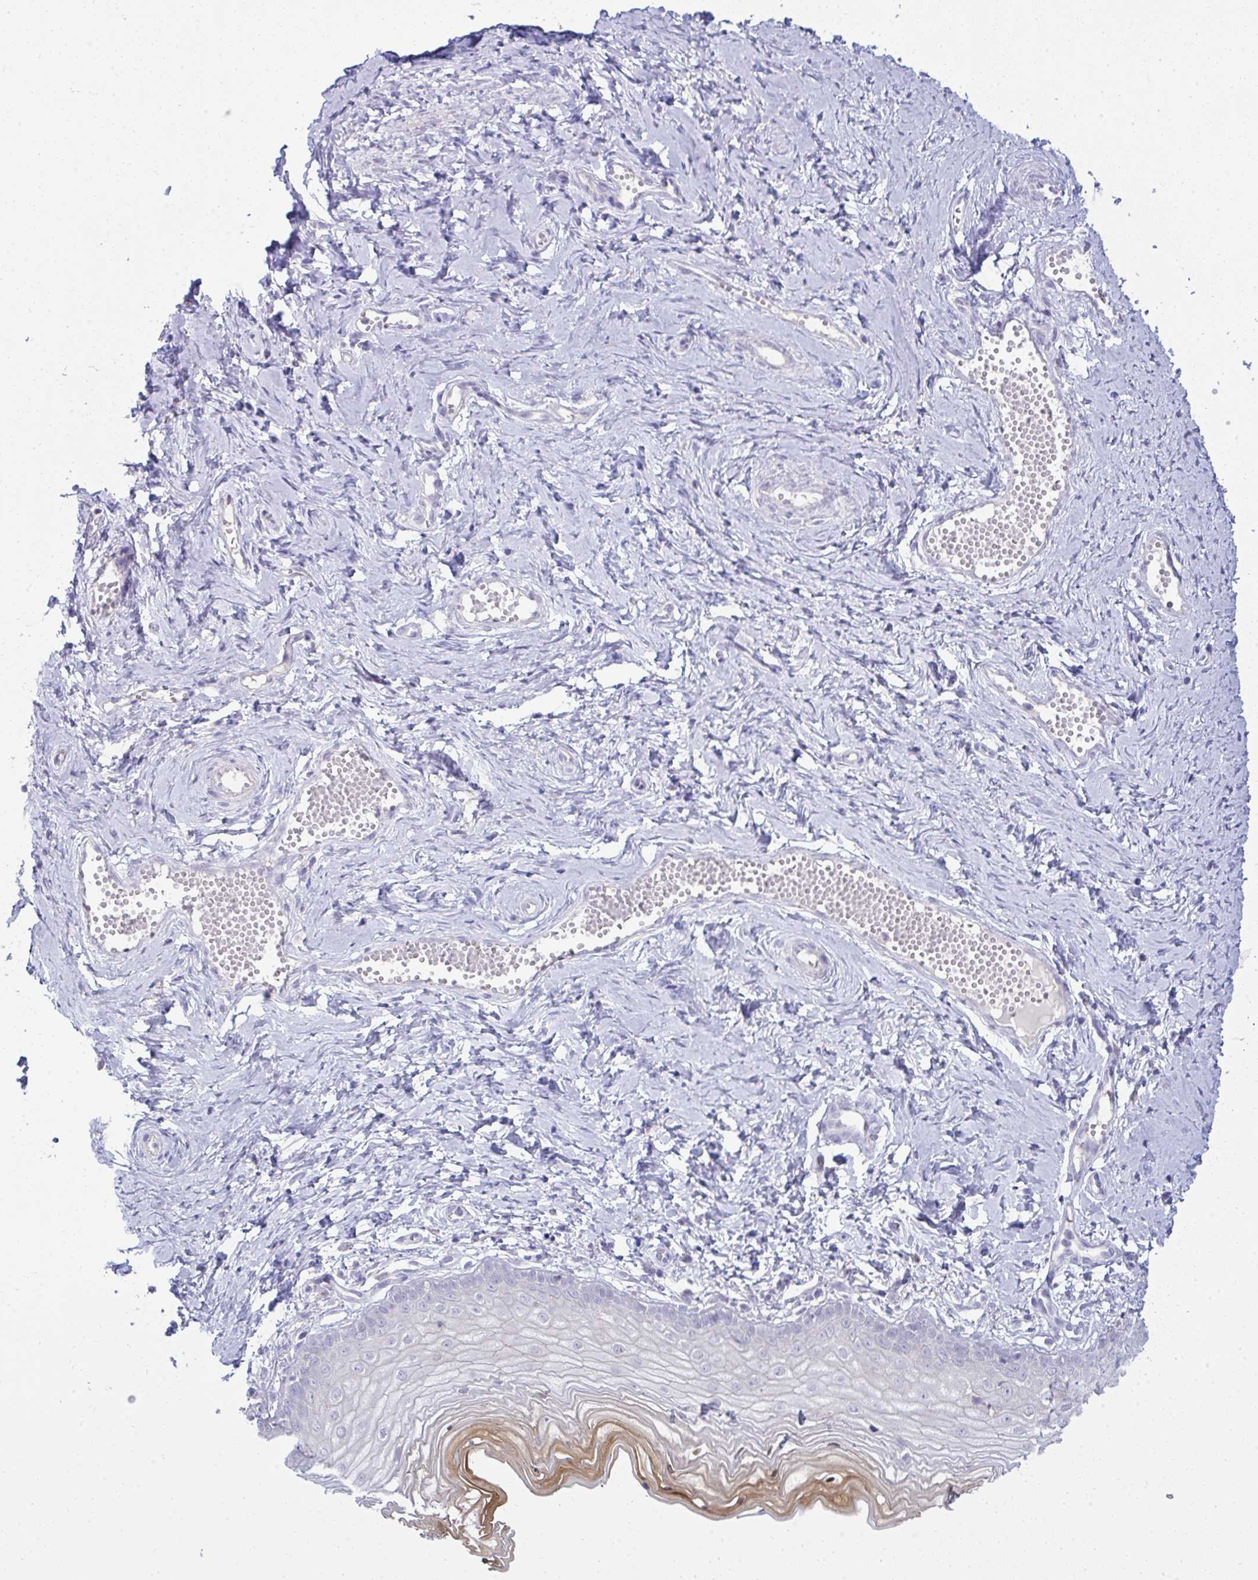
{"staining": {"intensity": "moderate", "quantity": "<25%", "location": "cytoplasmic/membranous,nuclear"}, "tissue": "vagina", "cell_type": "Squamous epithelial cells", "image_type": "normal", "snomed": [{"axis": "morphology", "description": "Normal tissue, NOS"}, {"axis": "topography", "description": "Vagina"}], "caption": "IHC (DAB (3,3'-diaminobenzidine)) staining of benign vagina exhibits moderate cytoplasmic/membranous,nuclear protein expression in approximately <25% of squamous epithelial cells. Immunohistochemistry stains the protein of interest in brown and the nuclei are stained blue.", "gene": "RANBP2", "patient": {"sex": "female", "age": 38}}